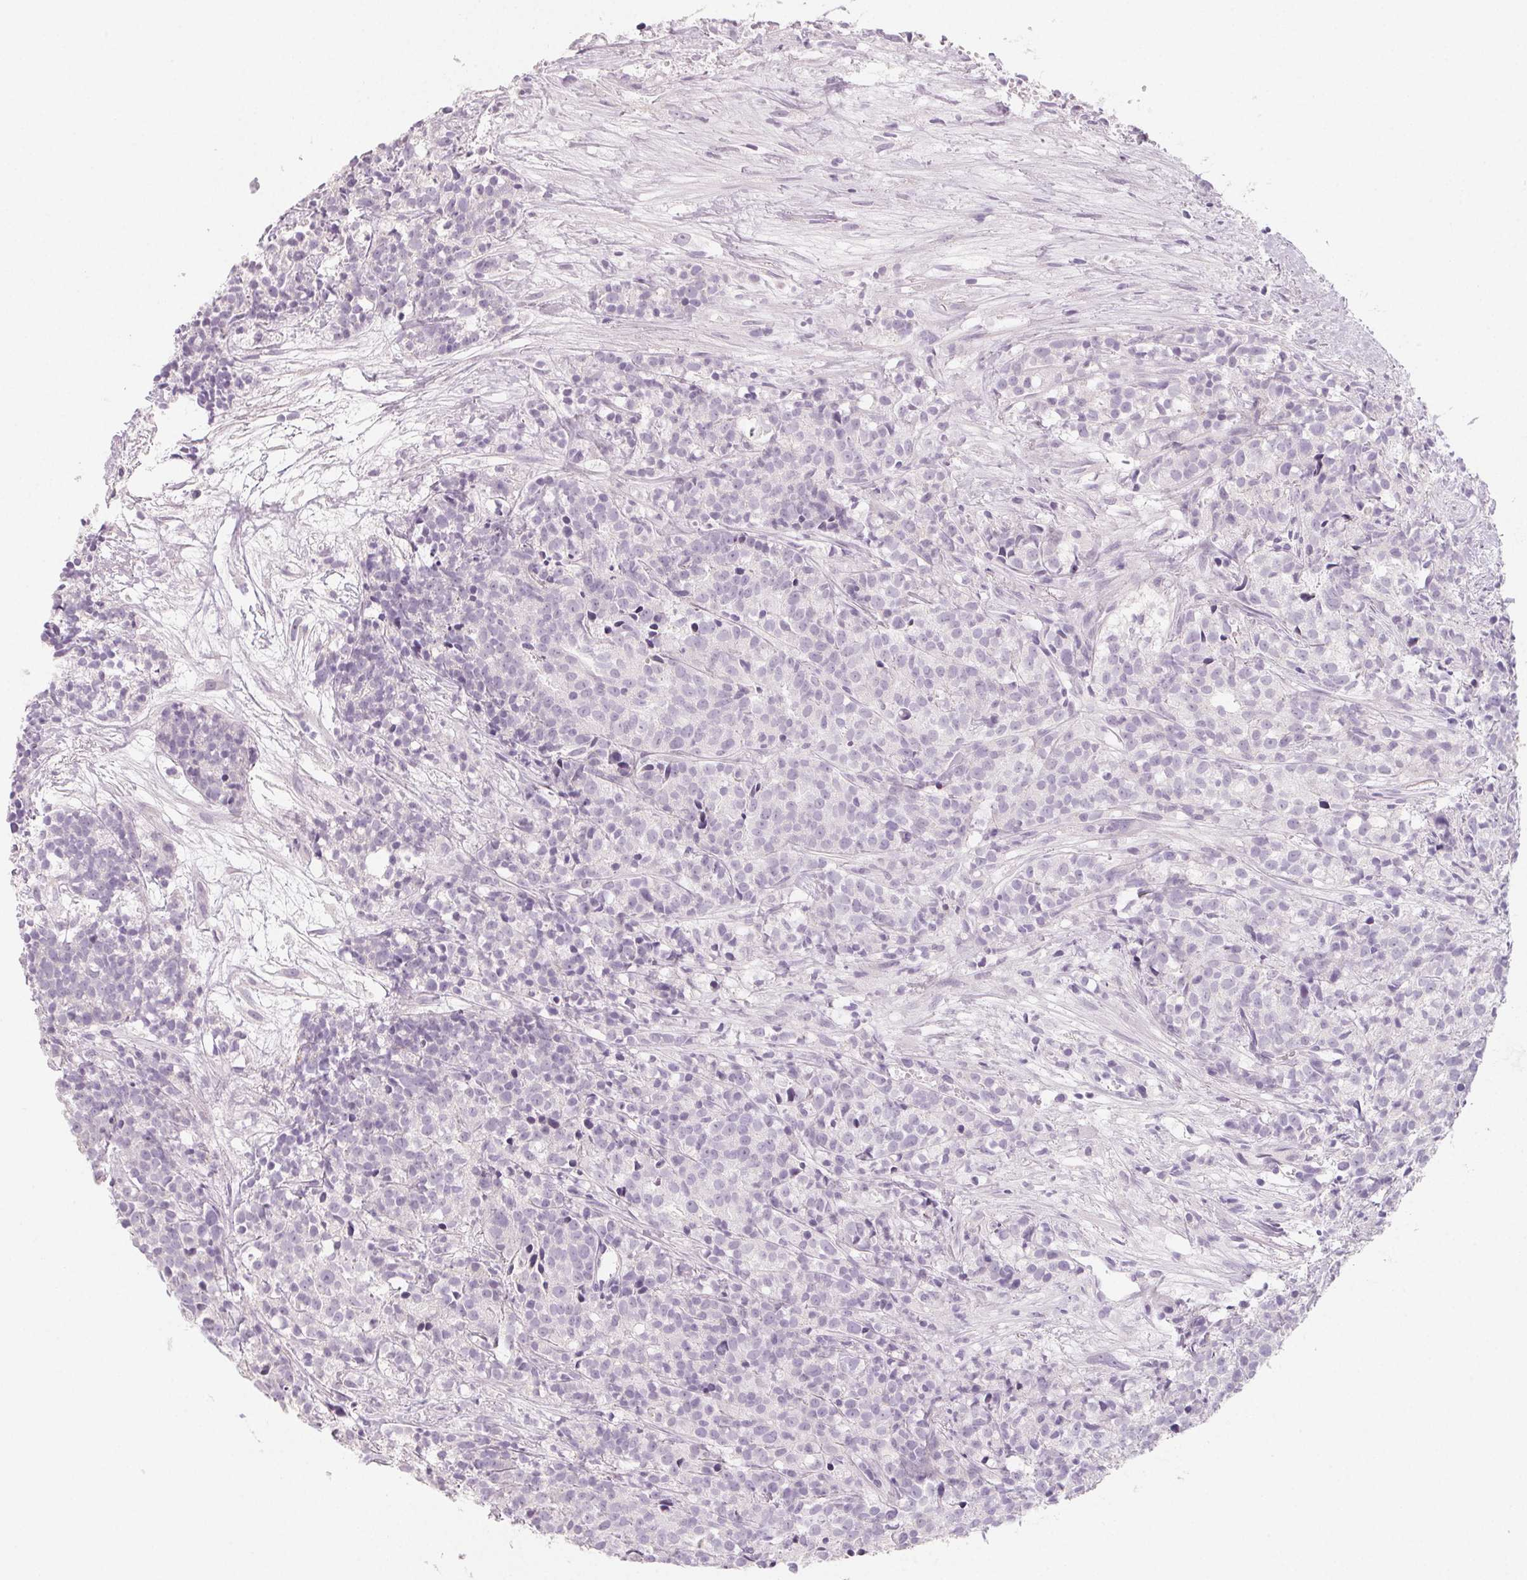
{"staining": {"intensity": "negative", "quantity": "none", "location": "none"}, "tissue": "prostate cancer", "cell_type": "Tumor cells", "image_type": "cancer", "snomed": [{"axis": "morphology", "description": "Adenocarcinoma, High grade"}, {"axis": "topography", "description": "Prostate"}], "caption": "This is an IHC photomicrograph of human prostate adenocarcinoma (high-grade). There is no expression in tumor cells.", "gene": "SH3GL2", "patient": {"sex": "male", "age": 58}}